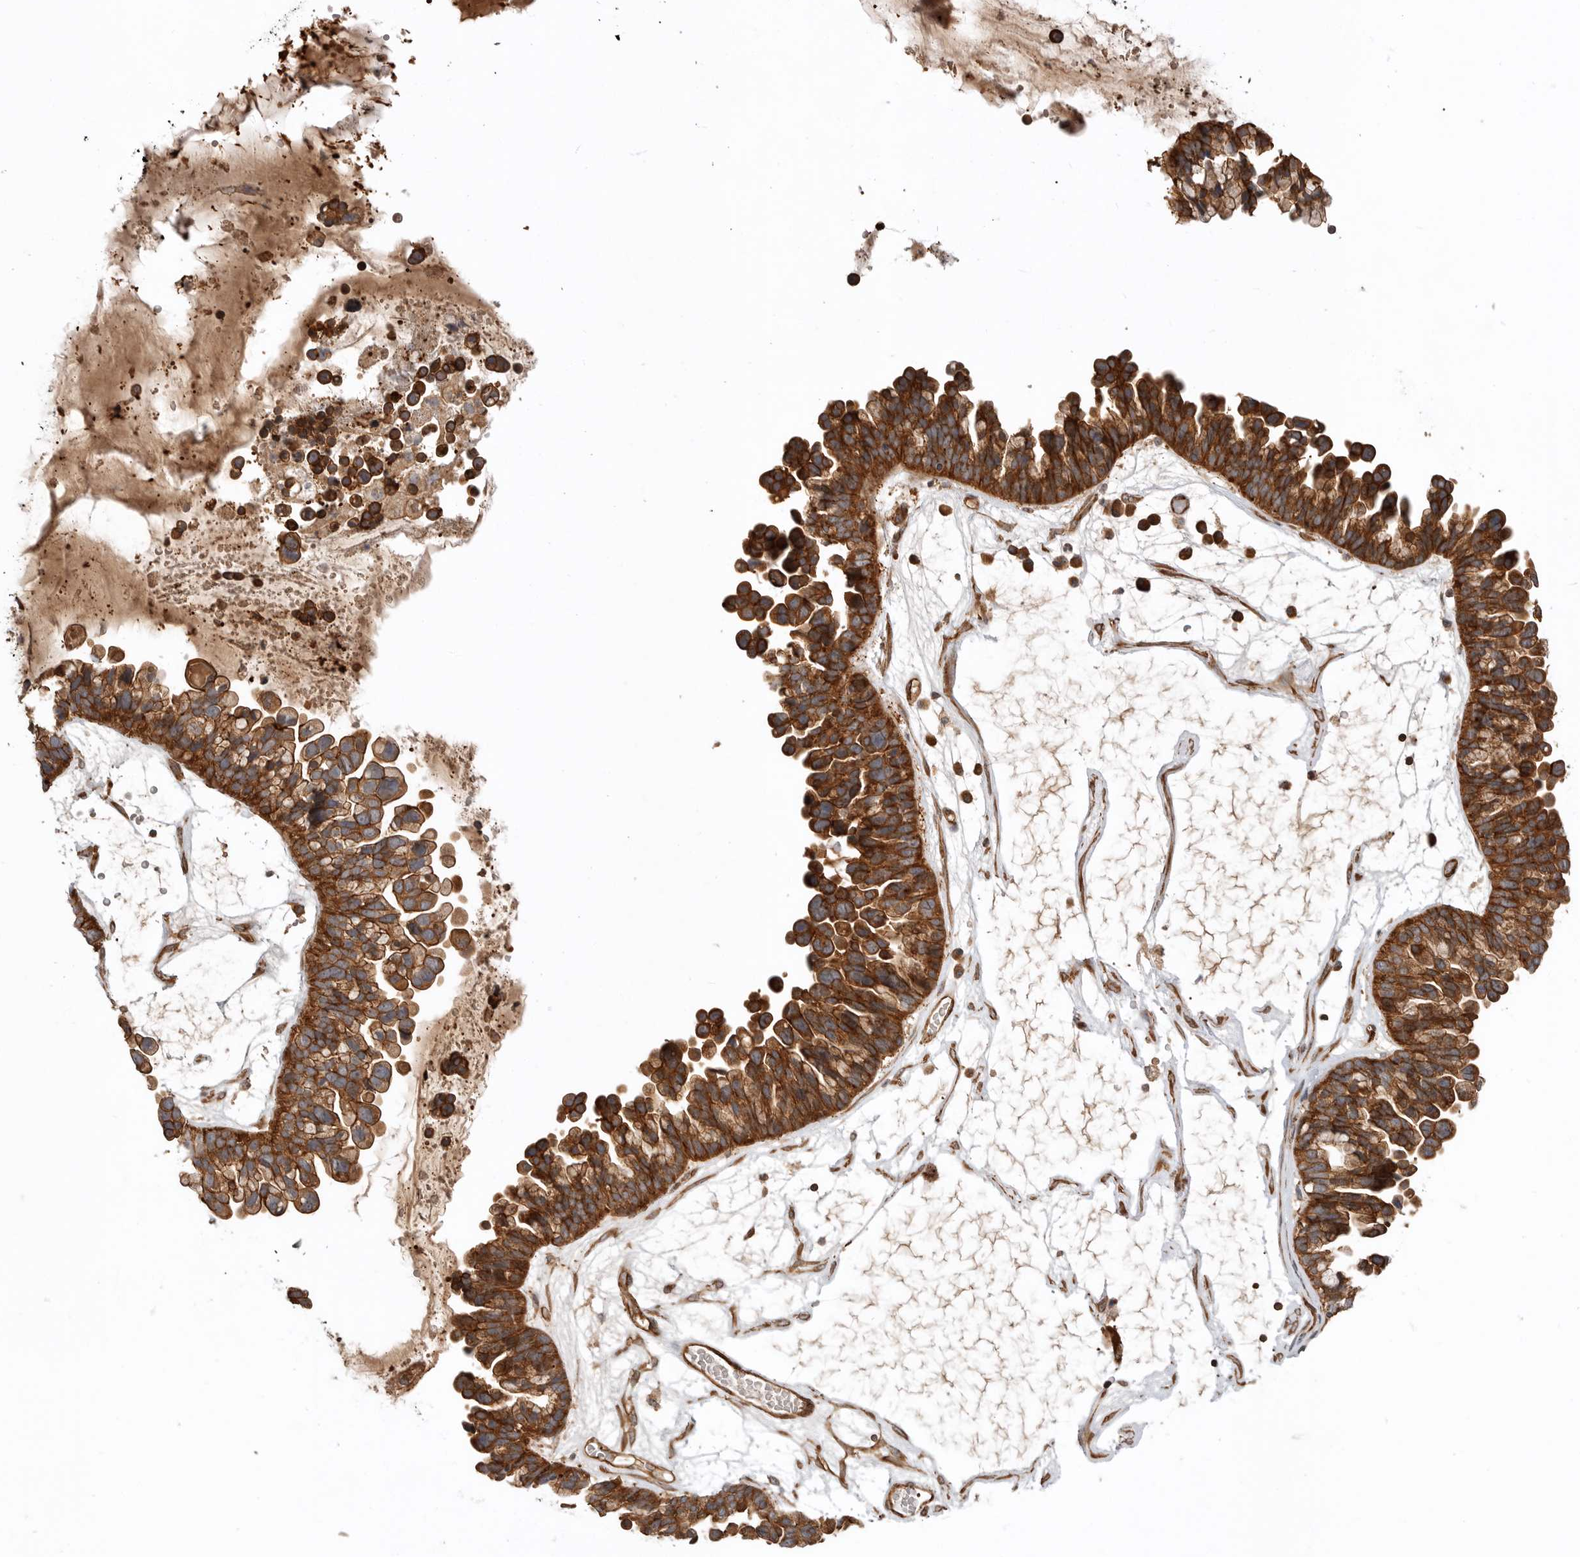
{"staining": {"intensity": "strong", "quantity": ">75%", "location": "cytoplasmic/membranous"}, "tissue": "ovarian cancer", "cell_type": "Tumor cells", "image_type": "cancer", "snomed": [{"axis": "morphology", "description": "Cystadenocarcinoma, serous, NOS"}, {"axis": "topography", "description": "Ovary"}], "caption": "DAB immunohistochemical staining of human serous cystadenocarcinoma (ovarian) displays strong cytoplasmic/membranous protein expression in approximately >75% of tumor cells.", "gene": "GPATCH2", "patient": {"sex": "female", "age": 56}}